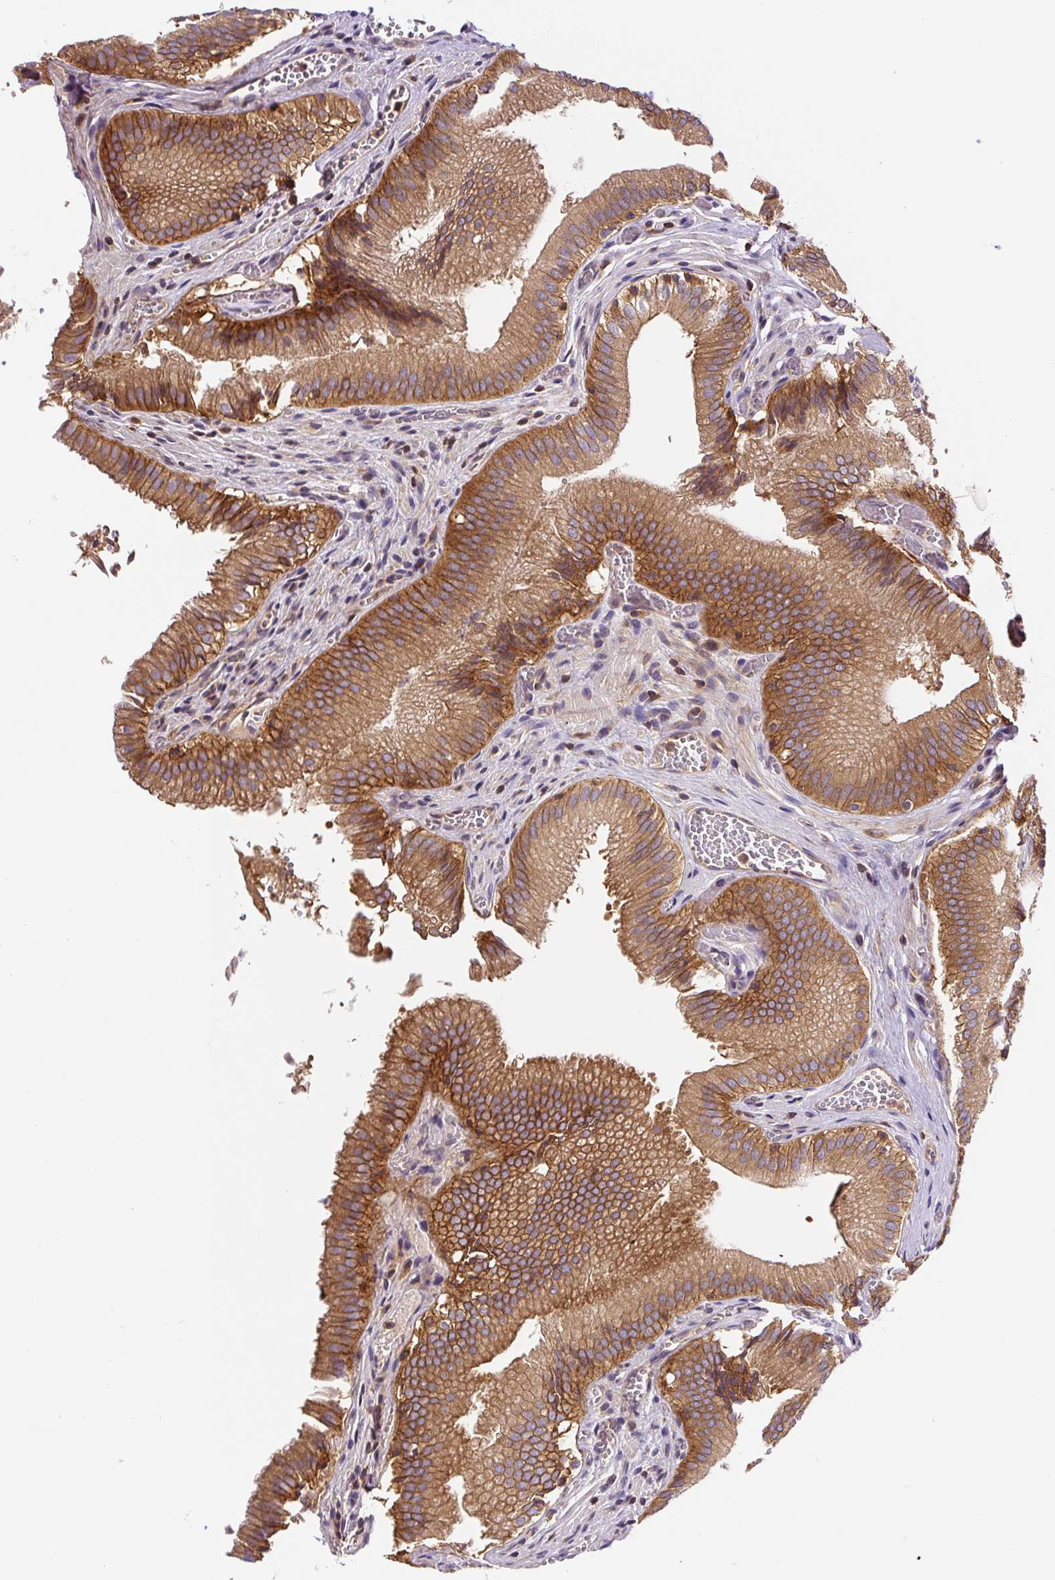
{"staining": {"intensity": "strong", "quantity": ">75%", "location": "cytoplasmic/membranous"}, "tissue": "gallbladder", "cell_type": "Glandular cells", "image_type": "normal", "snomed": [{"axis": "morphology", "description": "Normal tissue, NOS"}, {"axis": "topography", "description": "Gallbladder"}, {"axis": "topography", "description": "Peripheral nerve tissue"}], "caption": "A high-resolution histopathology image shows IHC staining of benign gallbladder, which exhibits strong cytoplasmic/membranous expression in about >75% of glandular cells. The staining is performed using DAB (3,3'-diaminobenzidine) brown chromogen to label protein expression. The nuclei are counter-stained blue using hematoxylin.", "gene": "CCDC28A", "patient": {"sex": "male", "age": 17}}